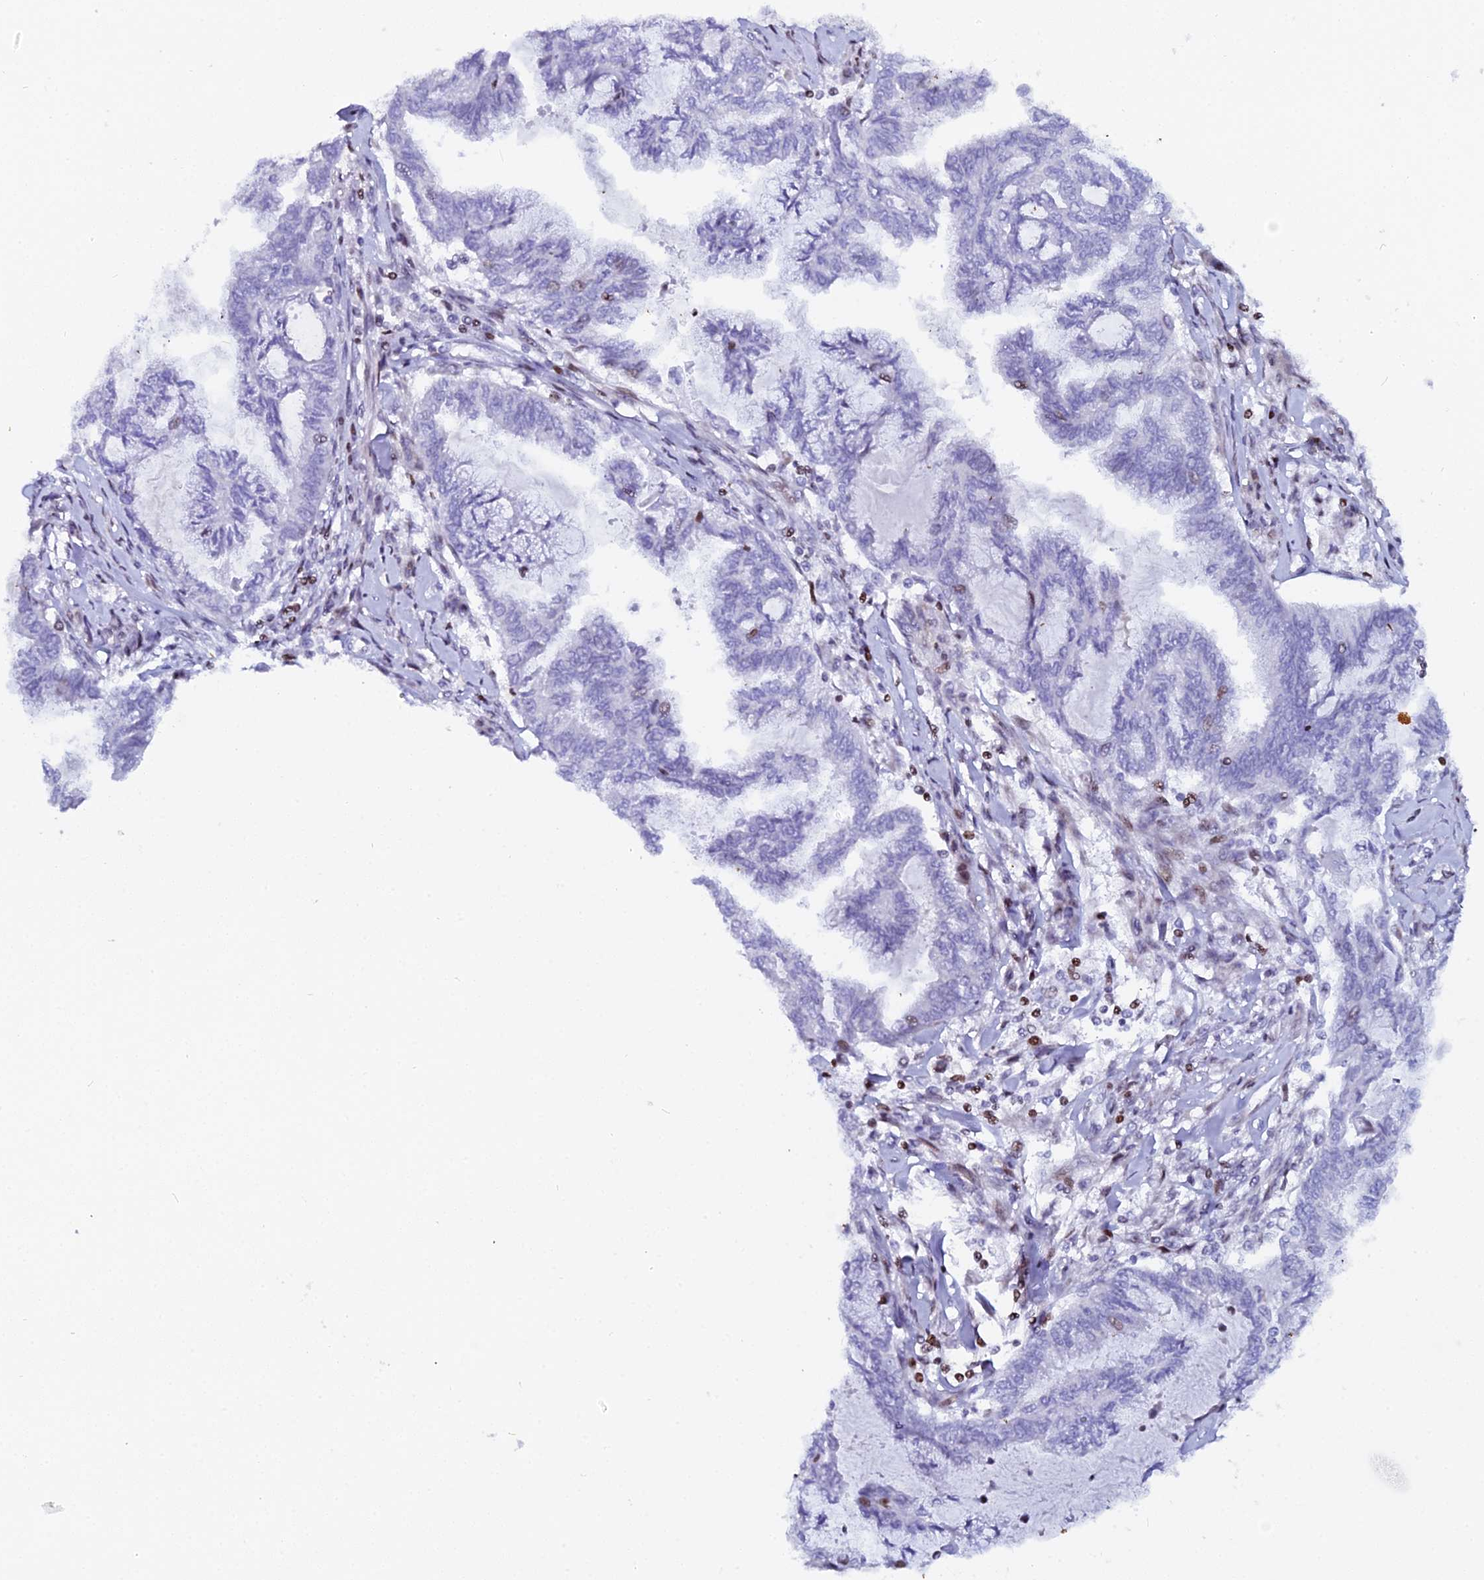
{"staining": {"intensity": "negative", "quantity": "none", "location": "none"}, "tissue": "endometrial cancer", "cell_type": "Tumor cells", "image_type": "cancer", "snomed": [{"axis": "morphology", "description": "Adenocarcinoma, NOS"}, {"axis": "topography", "description": "Endometrium"}], "caption": "Endometrial adenocarcinoma stained for a protein using immunohistochemistry (IHC) displays no positivity tumor cells.", "gene": "MYNN", "patient": {"sex": "female", "age": 86}}